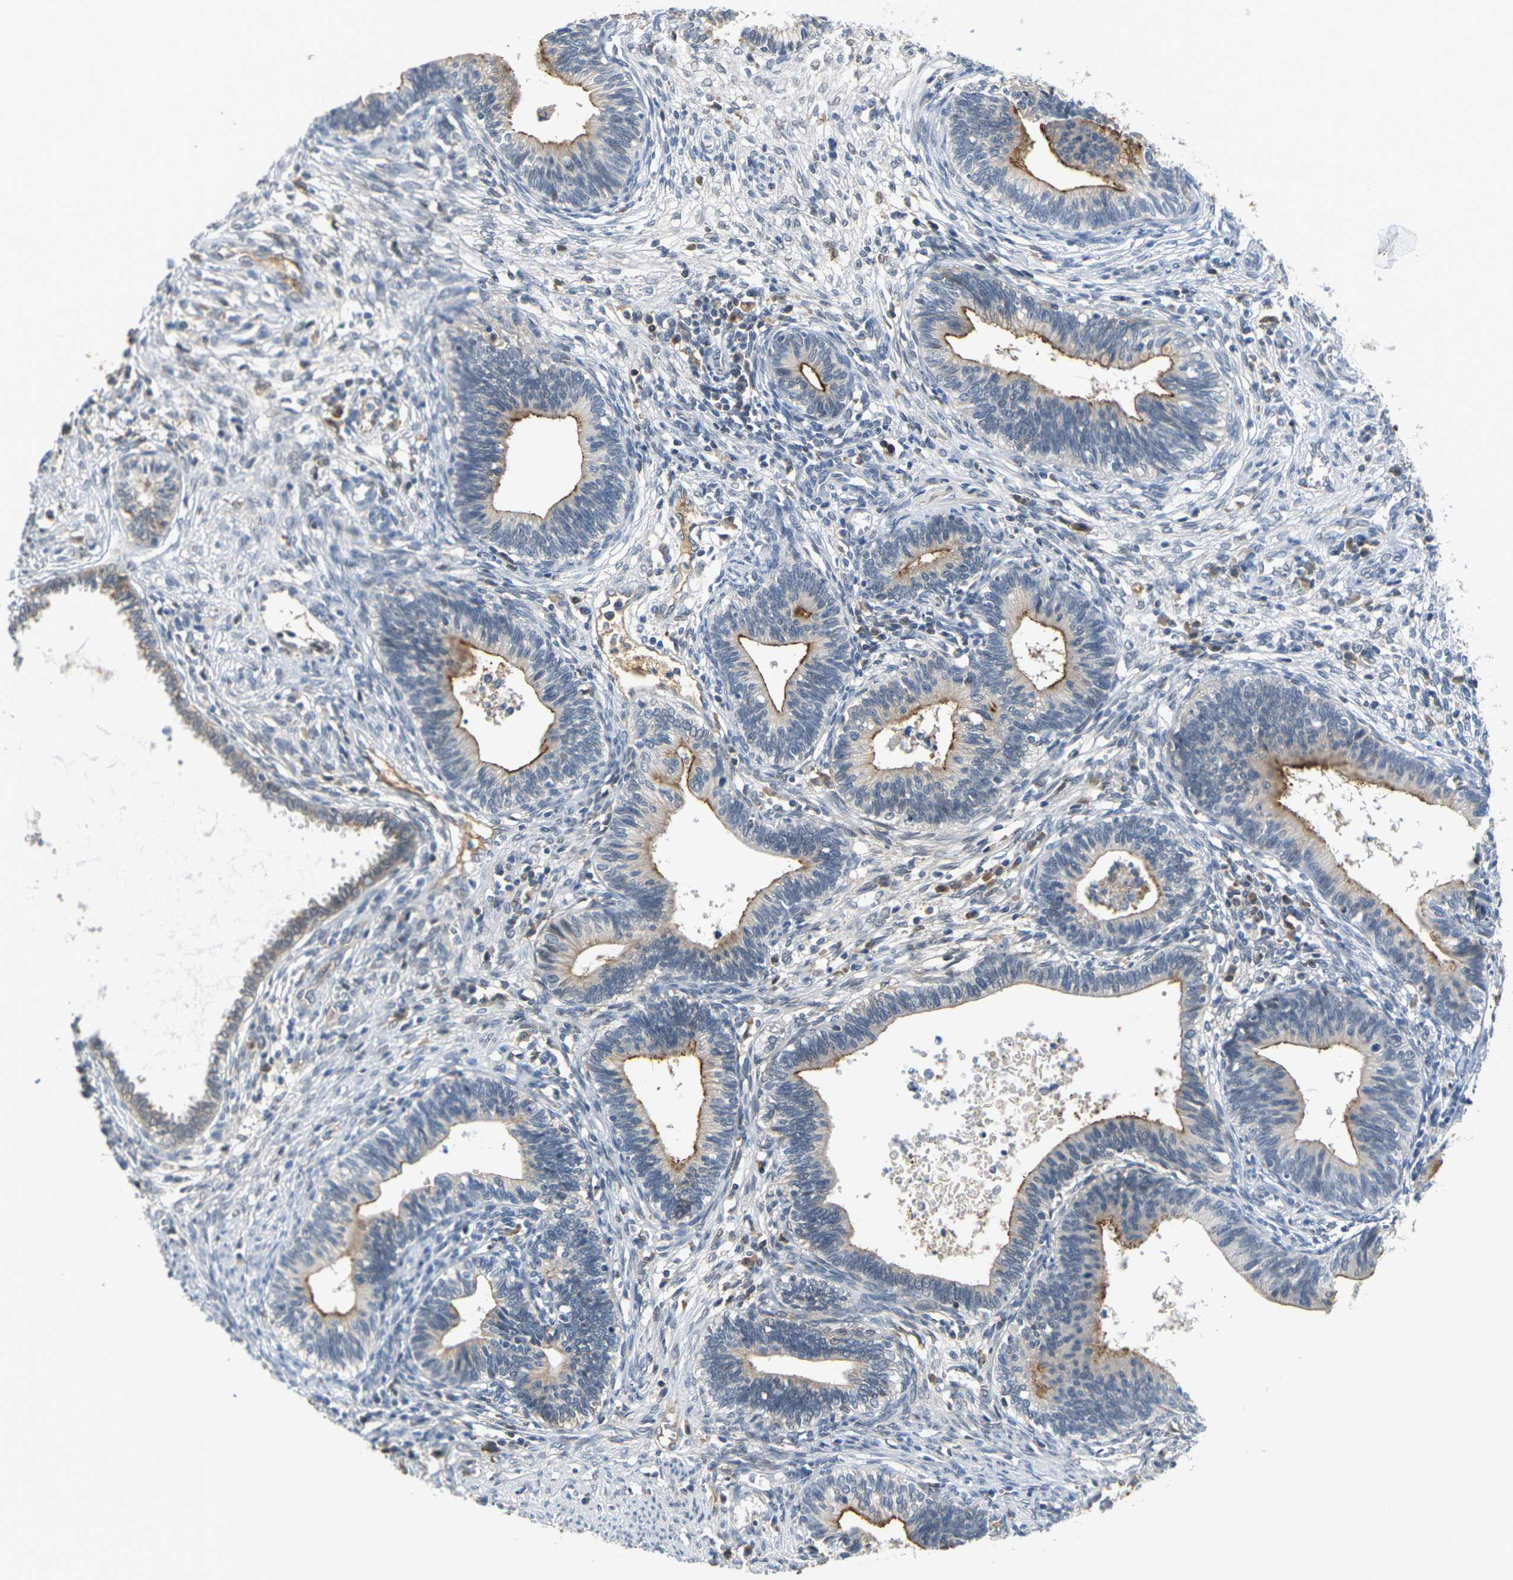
{"staining": {"intensity": "moderate", "quantity": "25%-75%", "location": "cytoplasmic/membranous"}, "tissue": "cervical cancer", "cell_type": "Tumor cells", "image_type": "cancer", "snomed": [{"axis": "morphology", "description": "Adenocarcinoma, NOS"}, {"axis": "topography", "description": "Cervix"}], "caption": "The micrograph displays immunohistochemical staining of cervical adenocarcinoma. There is moderate cytoplasmic/membranous positivity is seen in approximately 25%-75% of tumor cells.", "gene": "PKP2", "patient": {"sex": "female", "age": 44}}